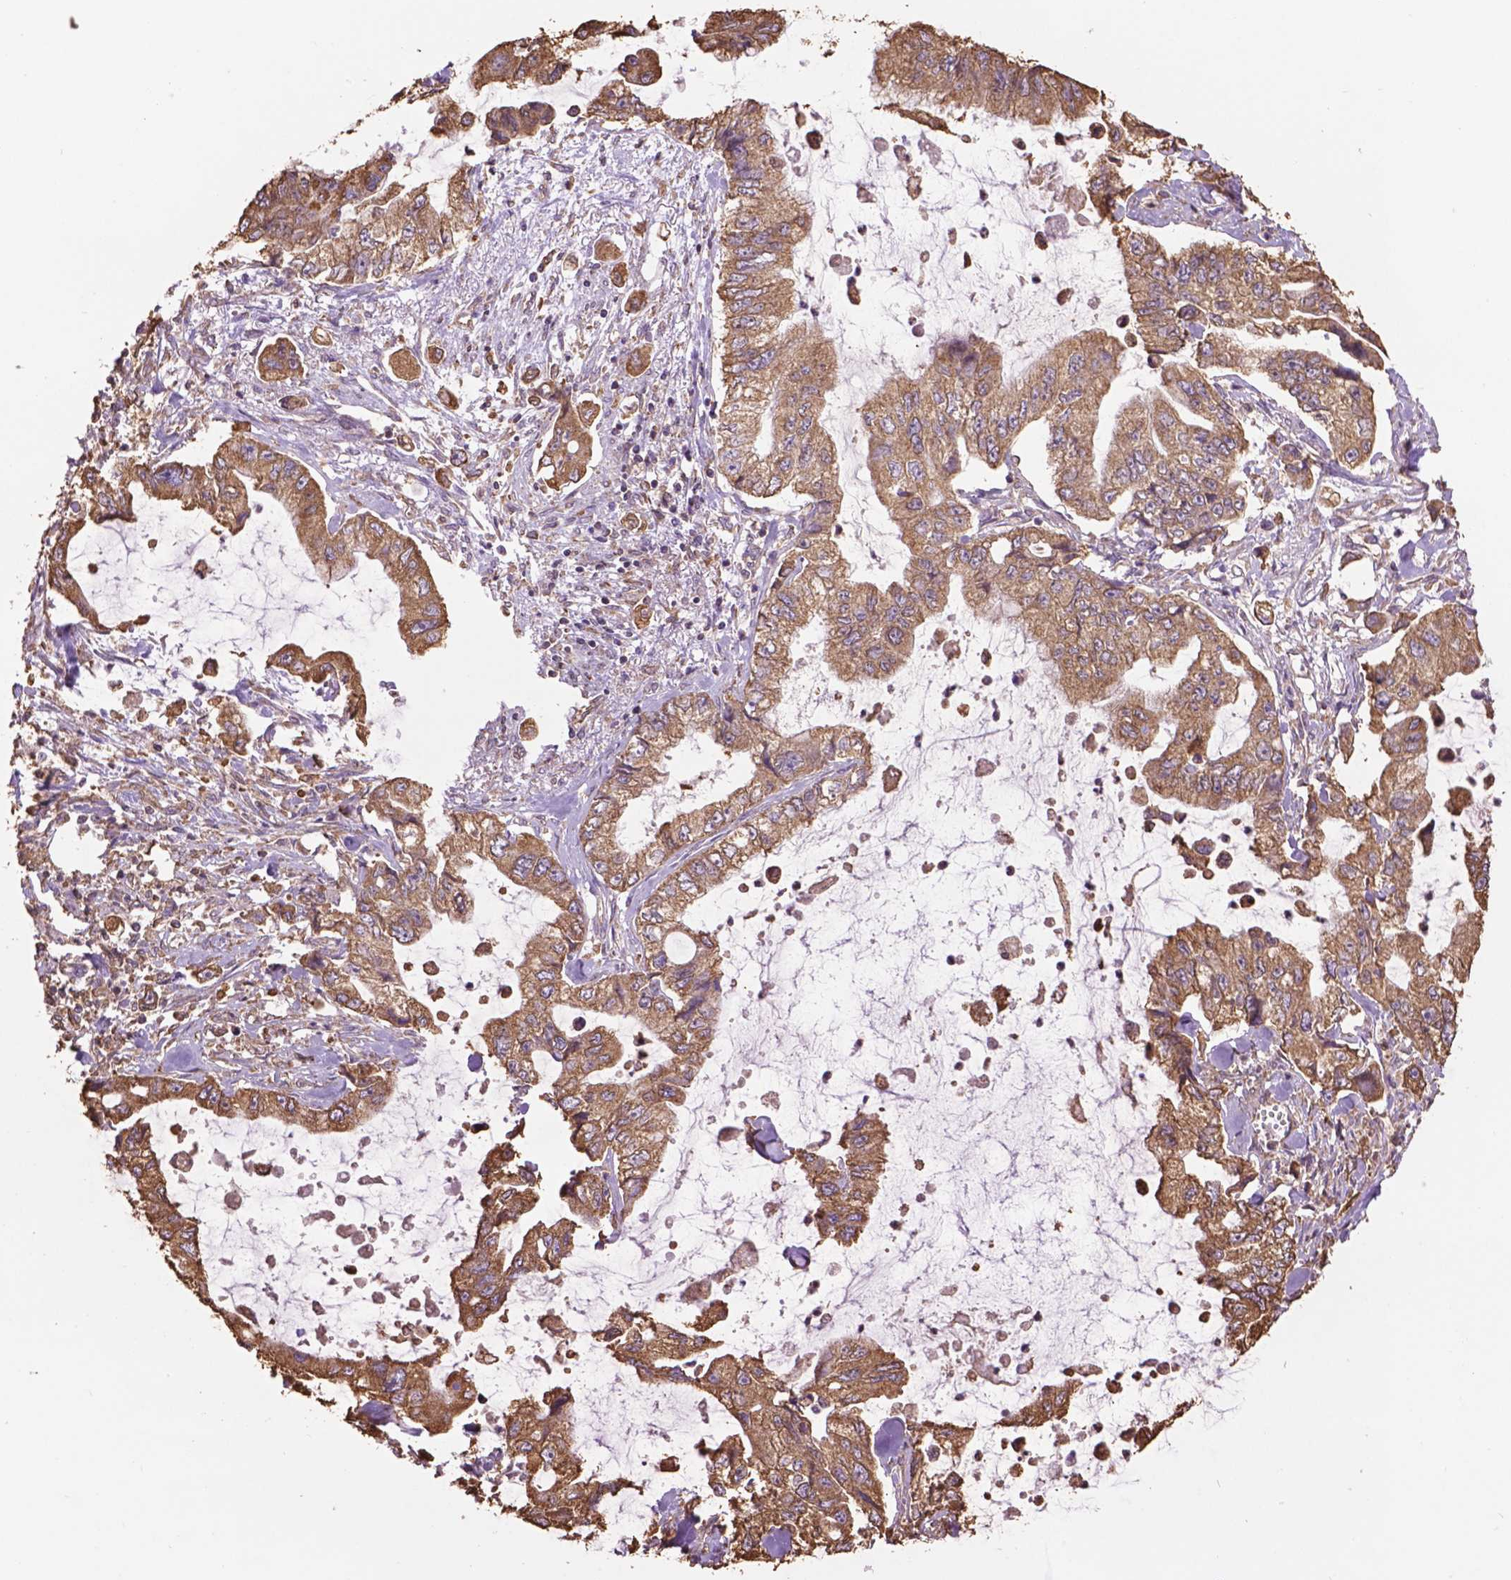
{"staining": {"intensity": "moderate", "quantity": ">75%", "location": "cytoplasmic/membranous"}, "tissue": "stomach cancer", "cell_type": "Tumor cells", "image_type": "cancer", "snomed": [{"axis": "morphology", "description": "Adenocarcinoma, NOS"}, {"axis": "topography", "description": "Pancreas"}, {"axis": "topography", "description": "Stomach, upper"}, {"axis": "topography", "description": "Stomach"}], "caption": "Immunohistochemical staining of human stomach cancer (adenocarcinoma) demonstrates medium levels of moderate cytoplasmic/membranous protein expression in about >75% of tumor cells.", "gene": "PPP2R5E", "patient": {"sex": "male", "age": 77}}